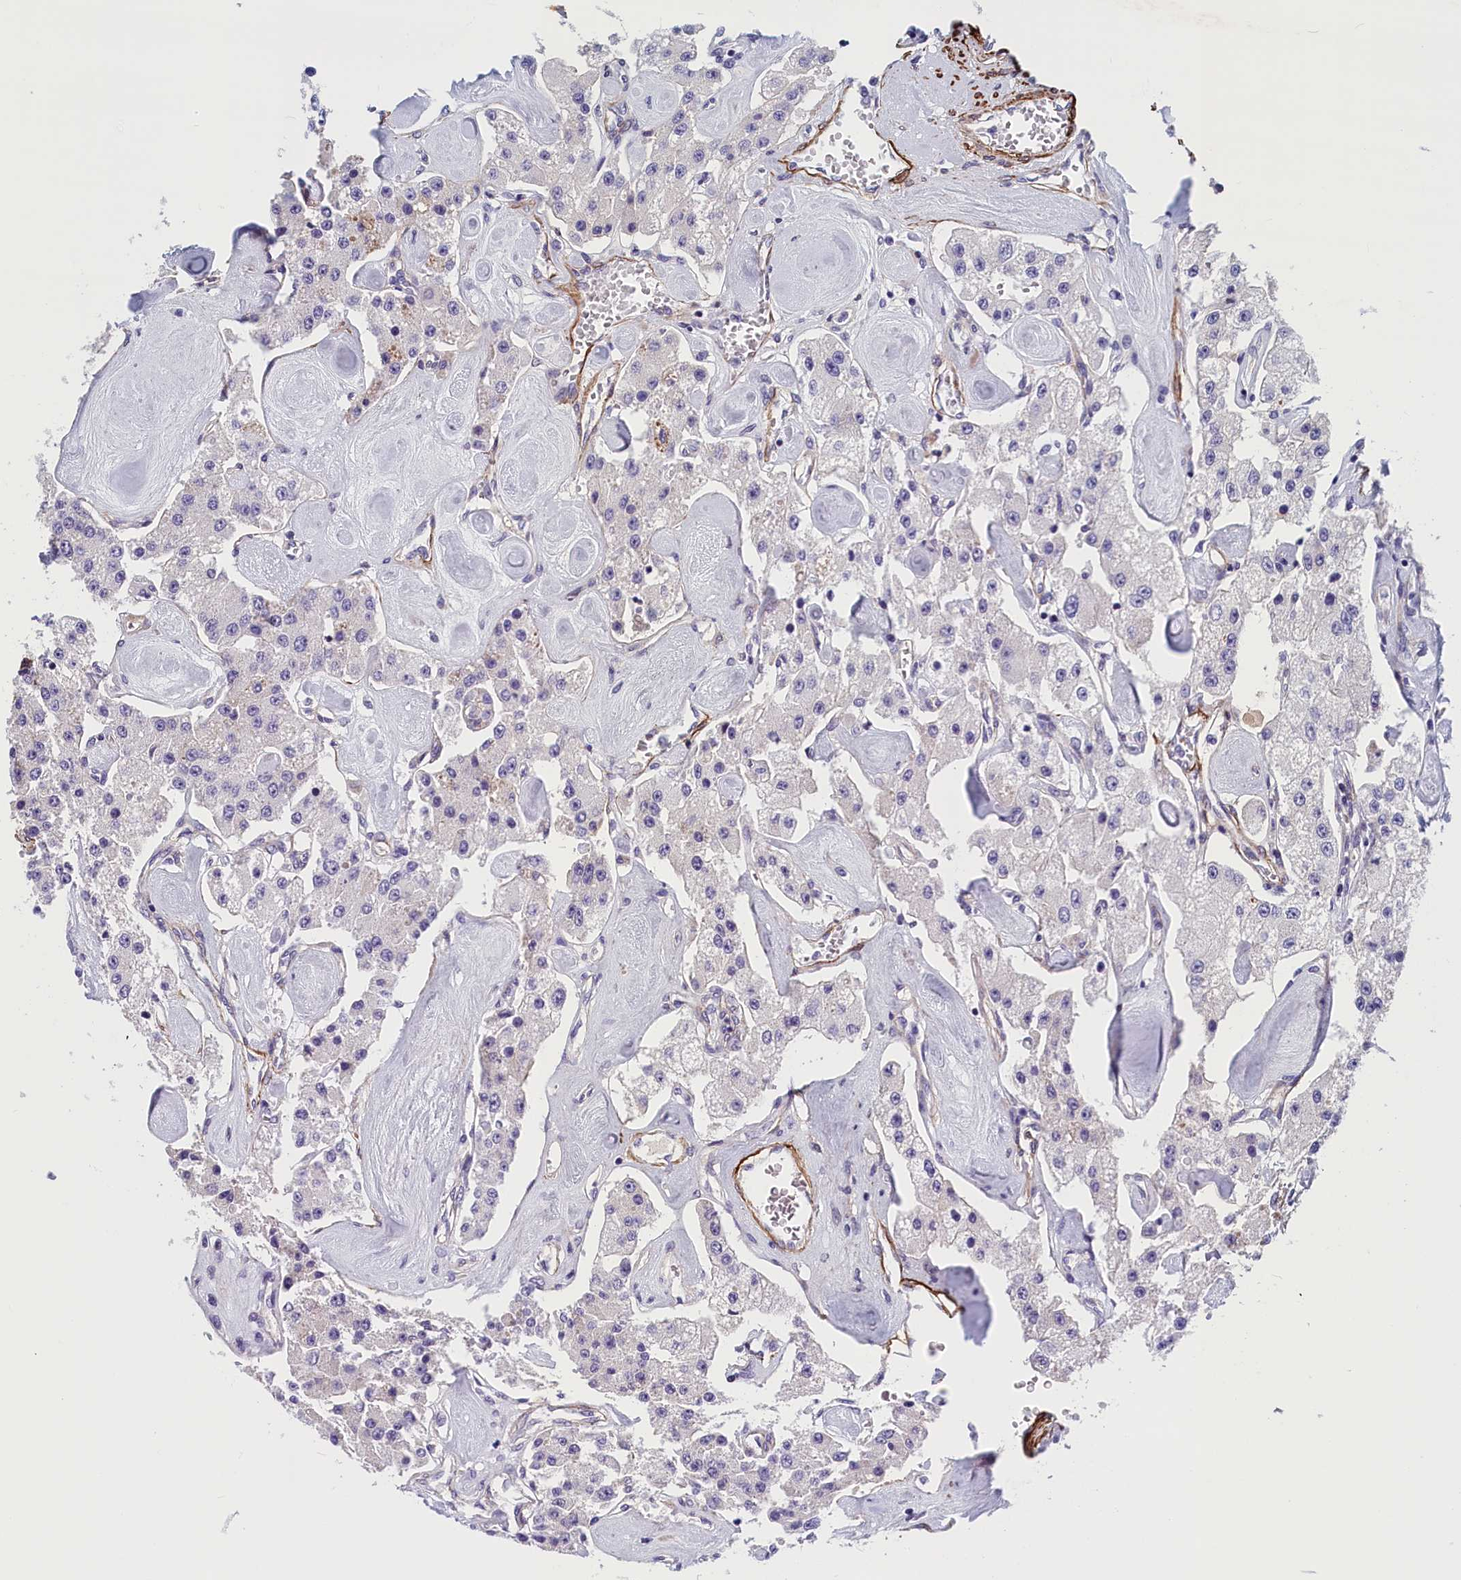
{"staining": {"intensity": "negative", "quantity": "none", "location": "none"}, "tissue": "carcinoid", "cell_type": "Tumor cells", "image_type": "cancer", "snomed": [{"axis": "morphology", "description": "Carcinoid, malignant, NOS"}, {"axis": "topography", "description": "Pancreas"}], "caption": "A micrograph of carcinoid stained for a protein displays no brown staining in tumor cells. The staining was performed using DAB to visualize the protein expression in brown, while the nuclei were stained in blue with hematoxylin (Magnification: 20x).", "gene": "BCL2L13", "patient": {"sex": "male", "age": 41}}